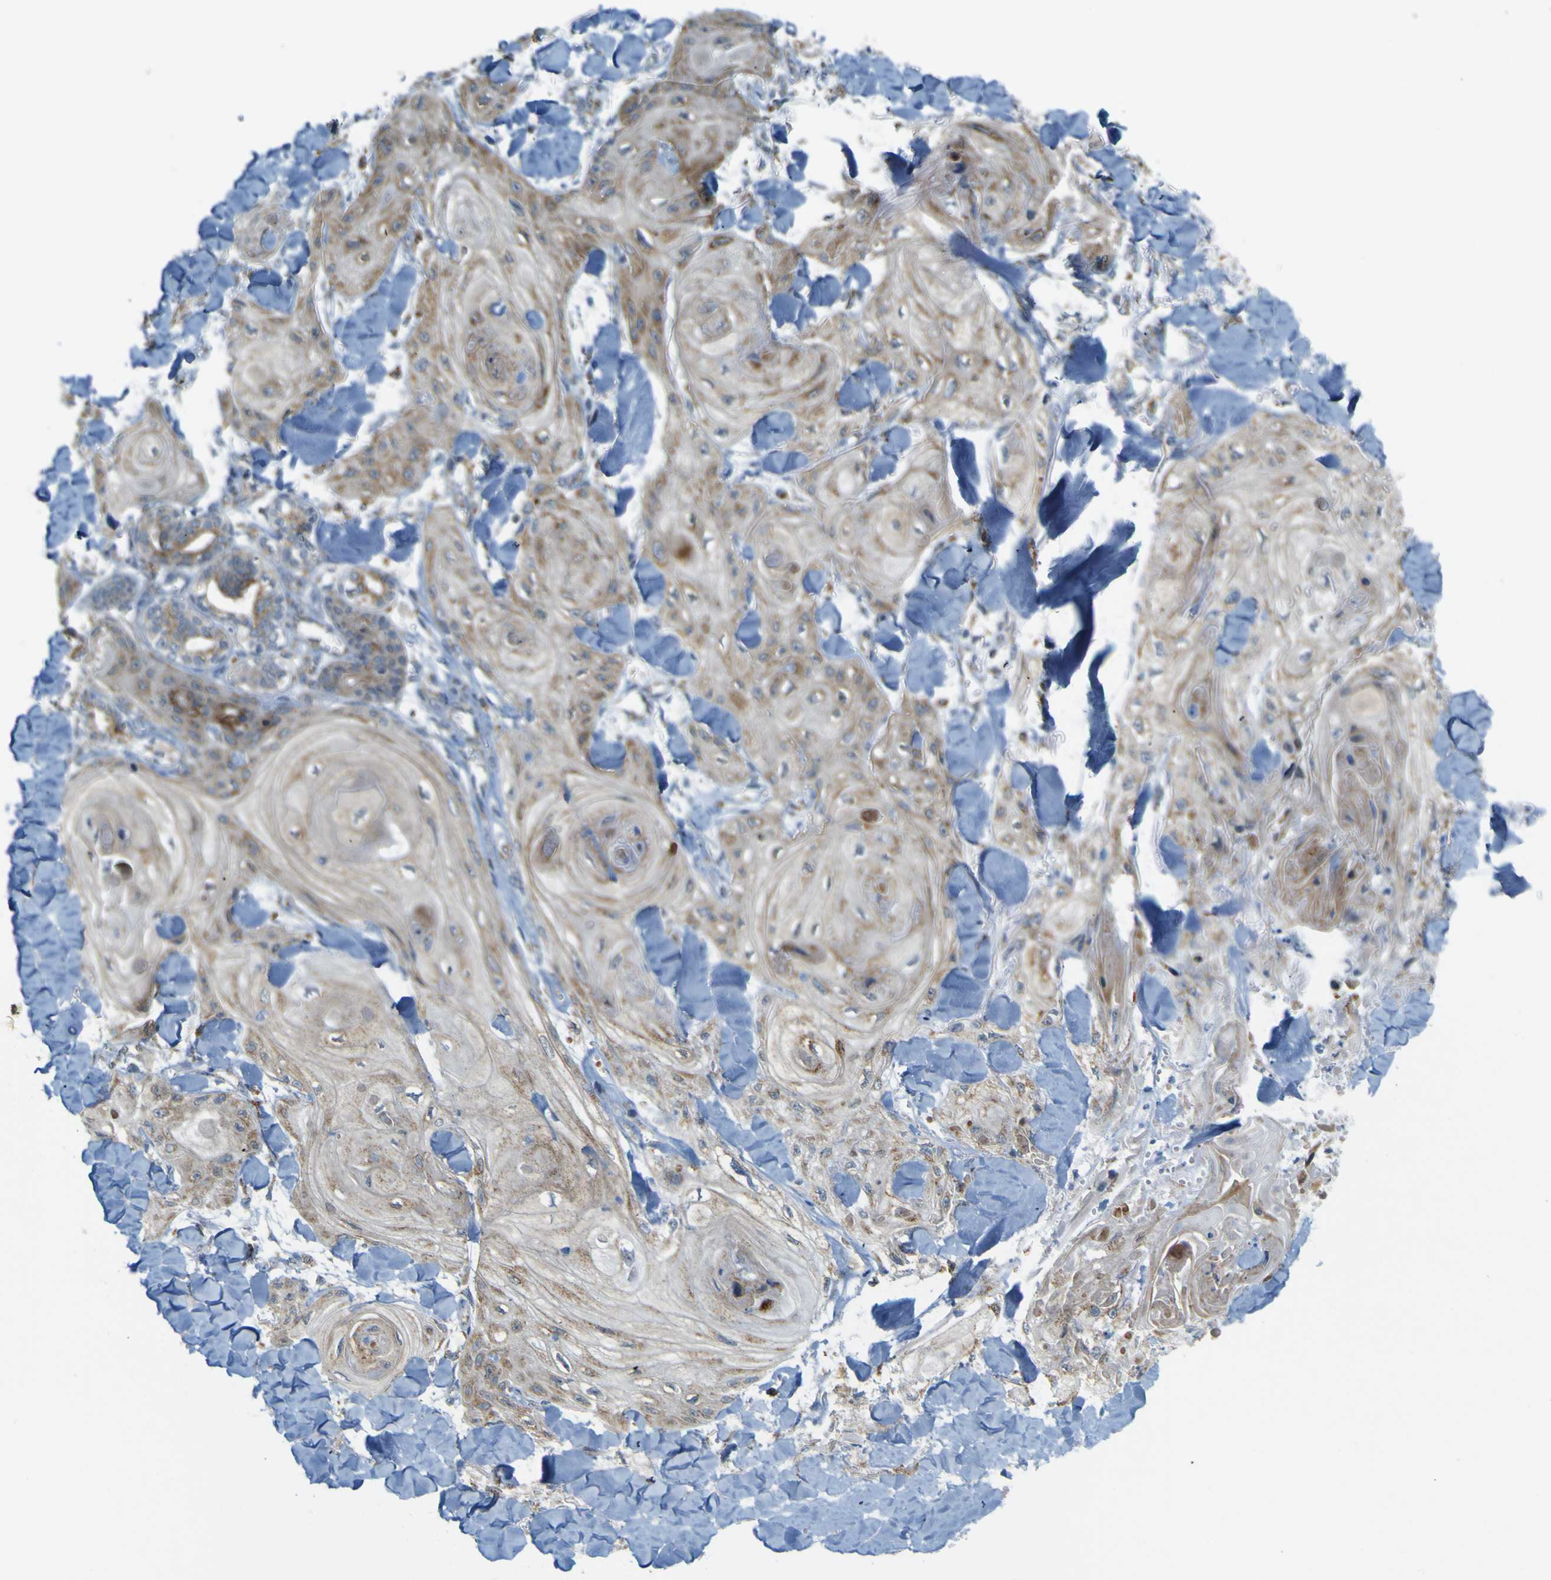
{"staining": {"intensity": "weak", "quantity": ">75%", "location": "cytoplasmic/membranous"}, "tissue": "skin cancer", "cell_type": "Tumor cells", "image_type": "cancer", "snomed": [{"axis": "morphology", "description": "Squamous cell carcinoma, NOS"}, {"axis": "topography", "description": "Skin"}], "caption": "Immunohistochemical staining of human skin squamous cell carcinoma demonstrates low levels of weak cytoplasmic/membranous positivity in approximately >75% of tumor cells.", "gene": "ACBD5", "patient": {"sex": "male", "age": 74}}